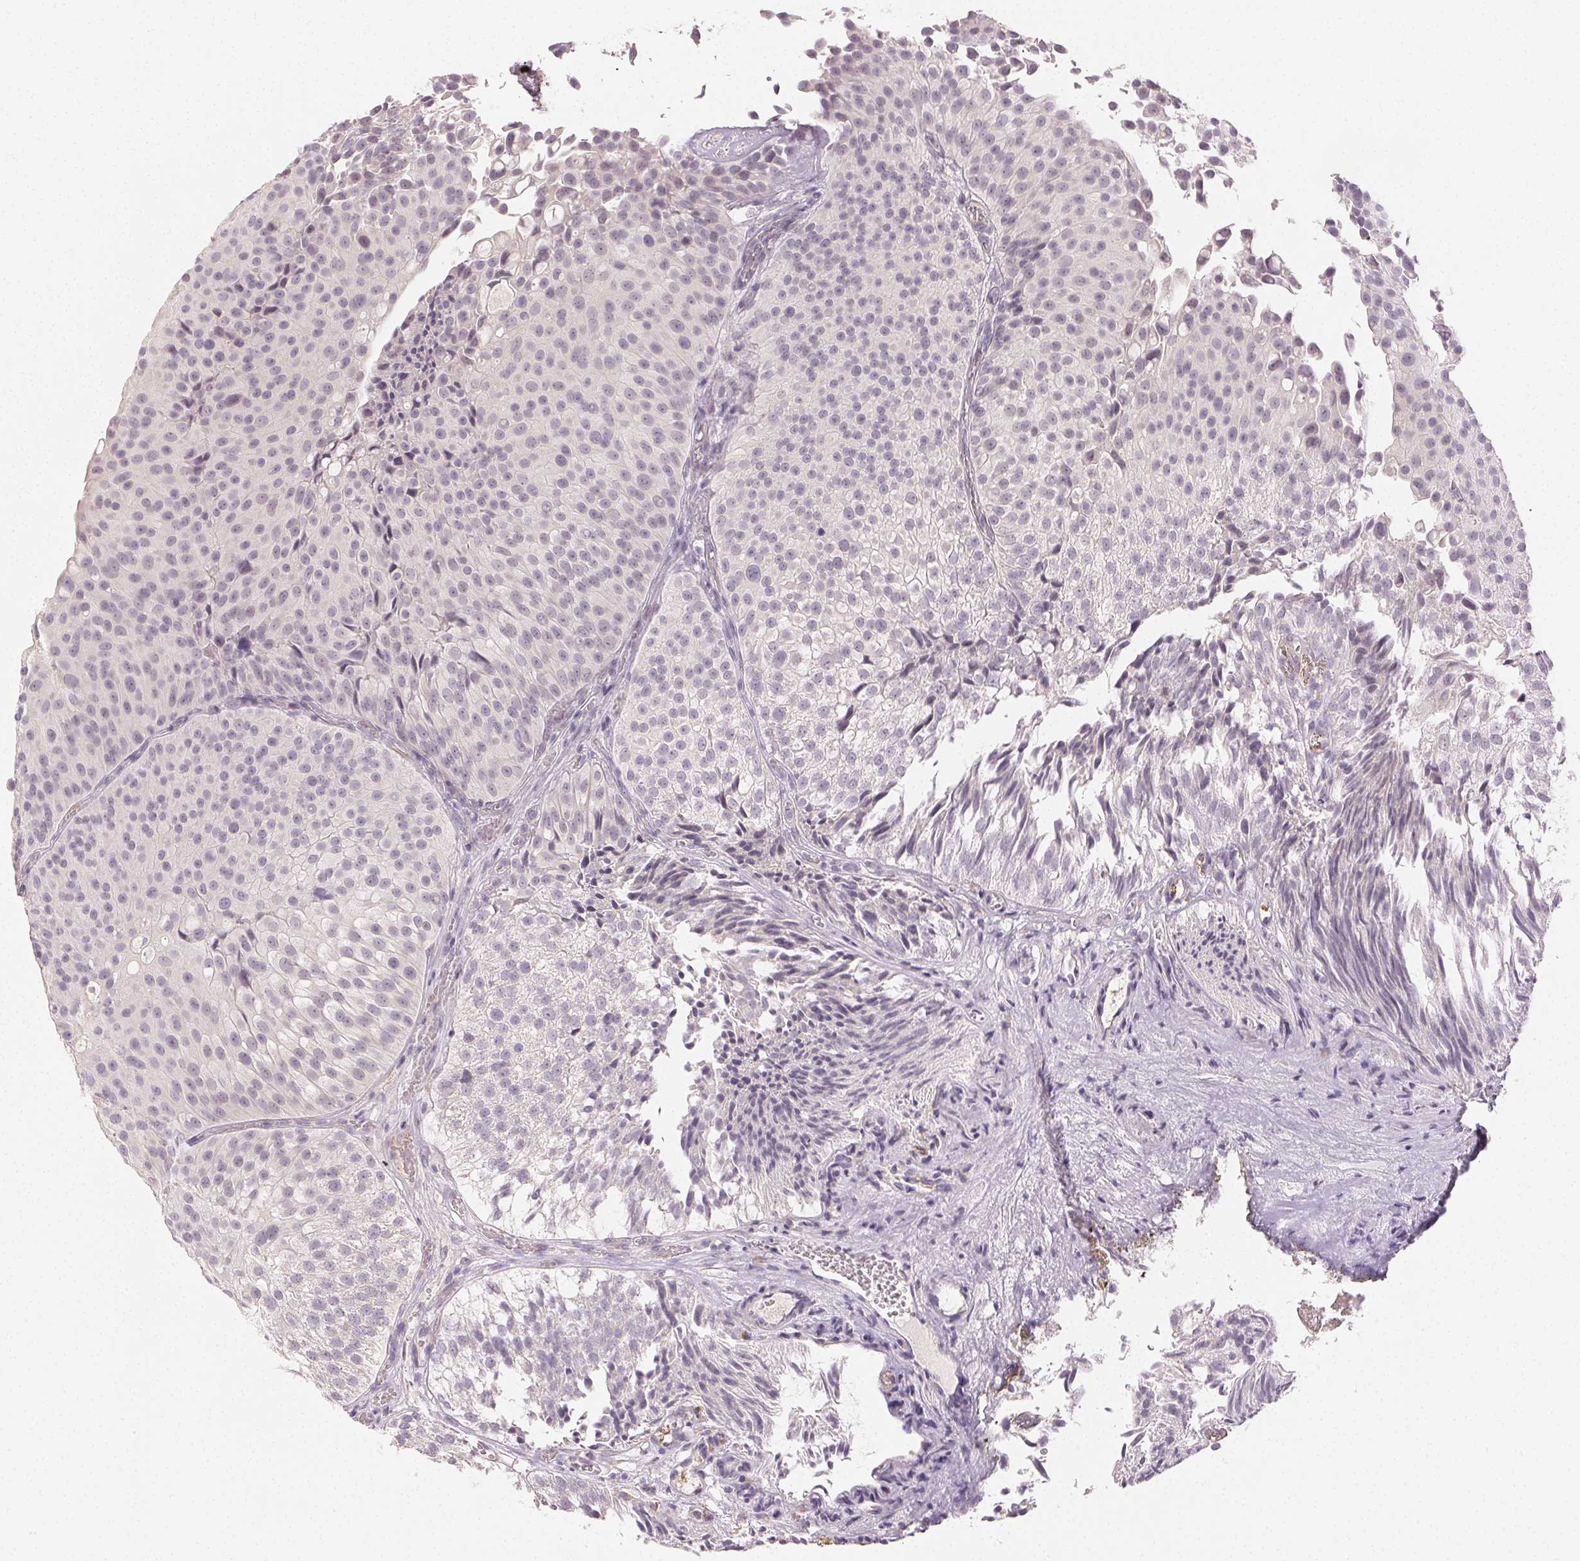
{"staining": {"intensity": "negative", "quantity": "none", "location": "none"}, "tissue": "urothelial cancer", "cell_type": "Tumor cells", "image_type": "cancer", "snomed": [{"axis": "morphology", "description": "Urothelial carcinoma, Low grade"}, {"axis": "topography", "description": "Urinary bladder"}], "caption": "Immunohistochemistry (IHC) photomicrograph of urothelial carcinoma (low-grade) stained for a protein (brown), which reveals no positivity in tumor cells.", "gene": "MAP1LC3A", "patient": {"sex": "male", "age": 80}}